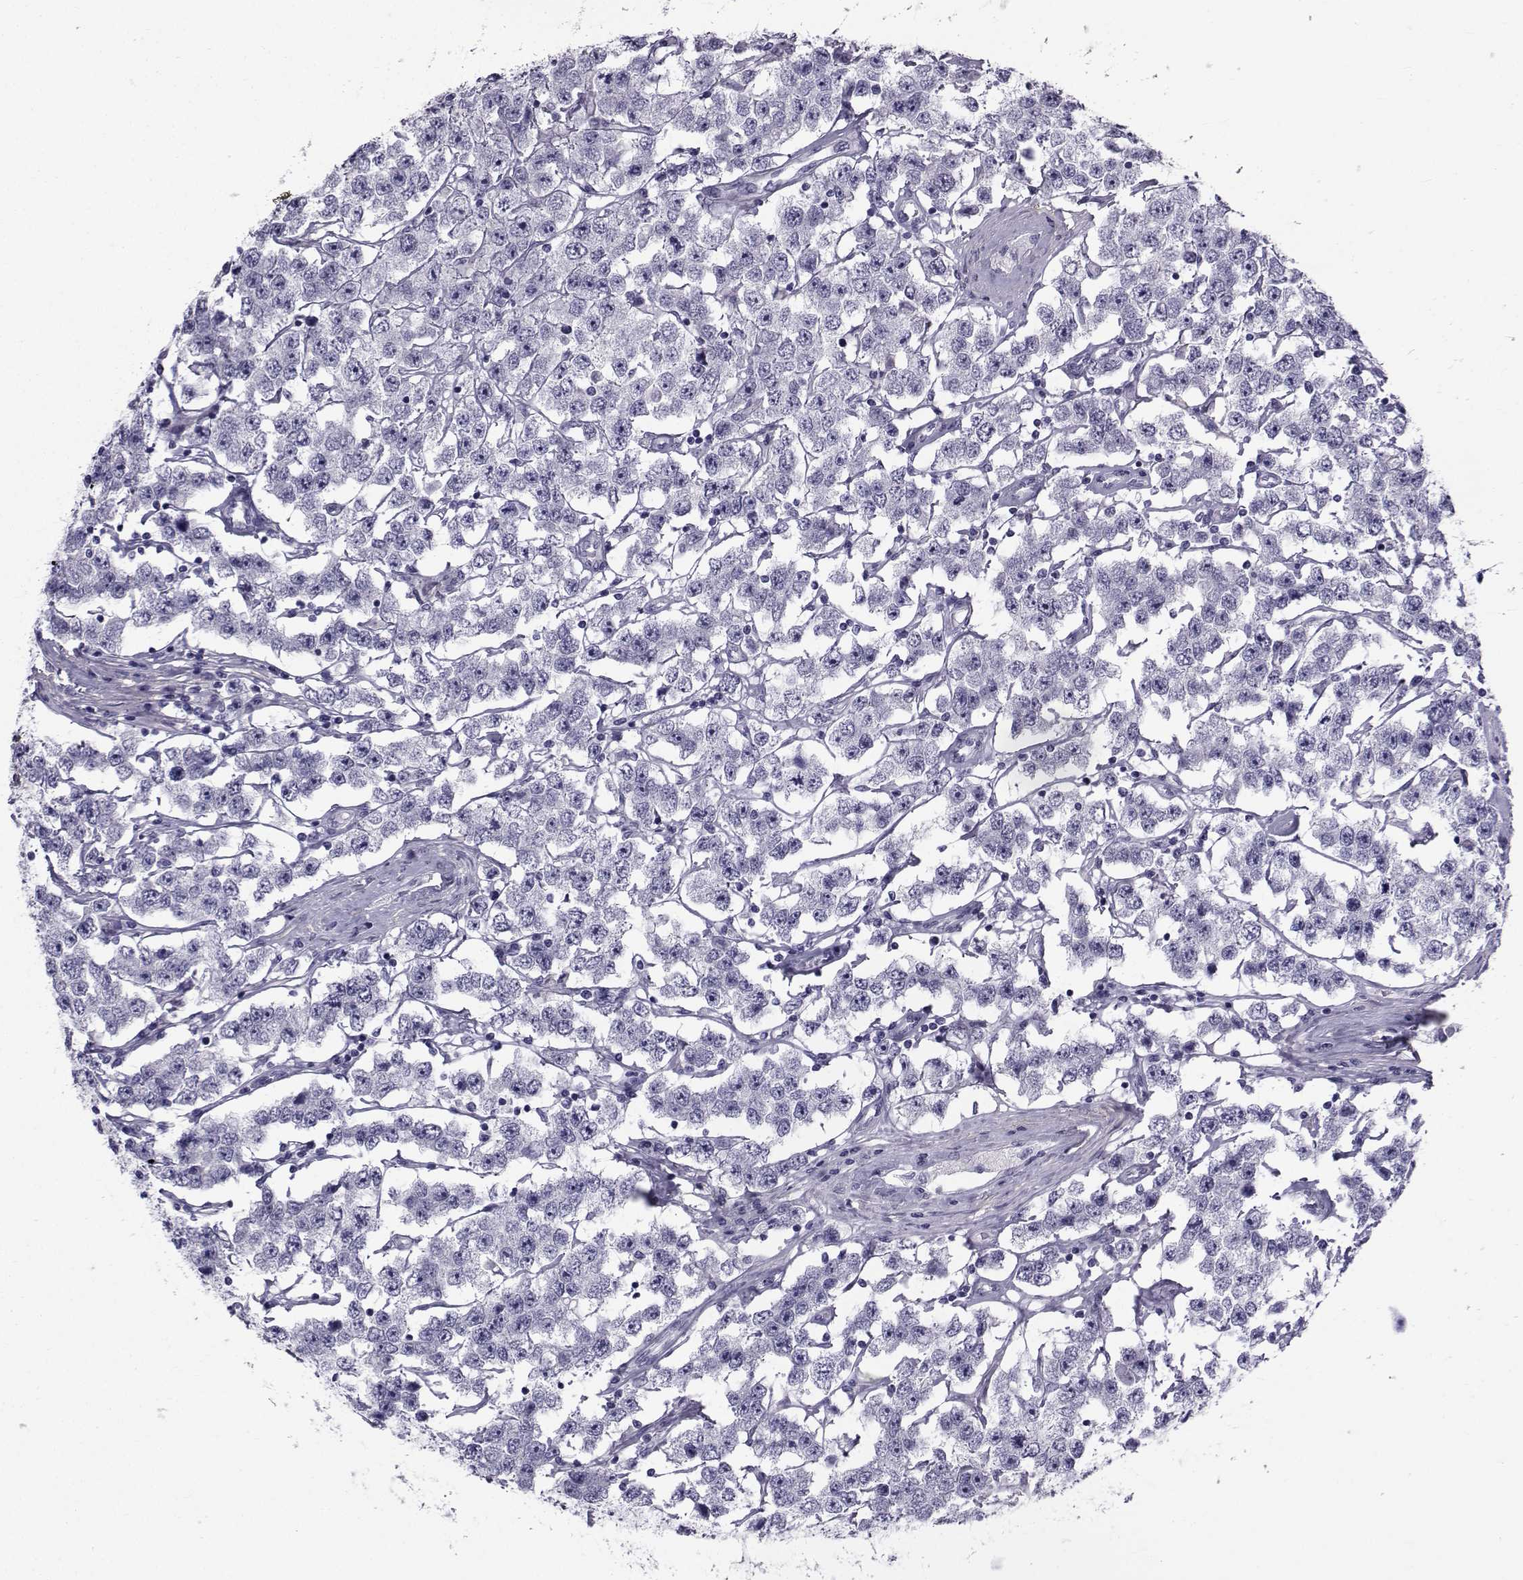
{"staining": {"intensity": "negative", "quantity": "none", "location": "none"}, "tissue": "testis cancer", "cell_type": "Tumor cells", "image_type": "cancer", "snomed": [{"axis": "morphology", "description": "Seminoma, NOS"}, {"axis": "topography", "description": "Testis"}], "caption": "A high-resolution histopathology image shows immunohistochemistry staining of testis cancer (seminoma), which exhibits no significant expression in tumor cells. (DAB IHC visualized using brightfield microscopy, high magnification).", "gene": "SPANXD", "patient": {"sex": "male", "age": 52}}